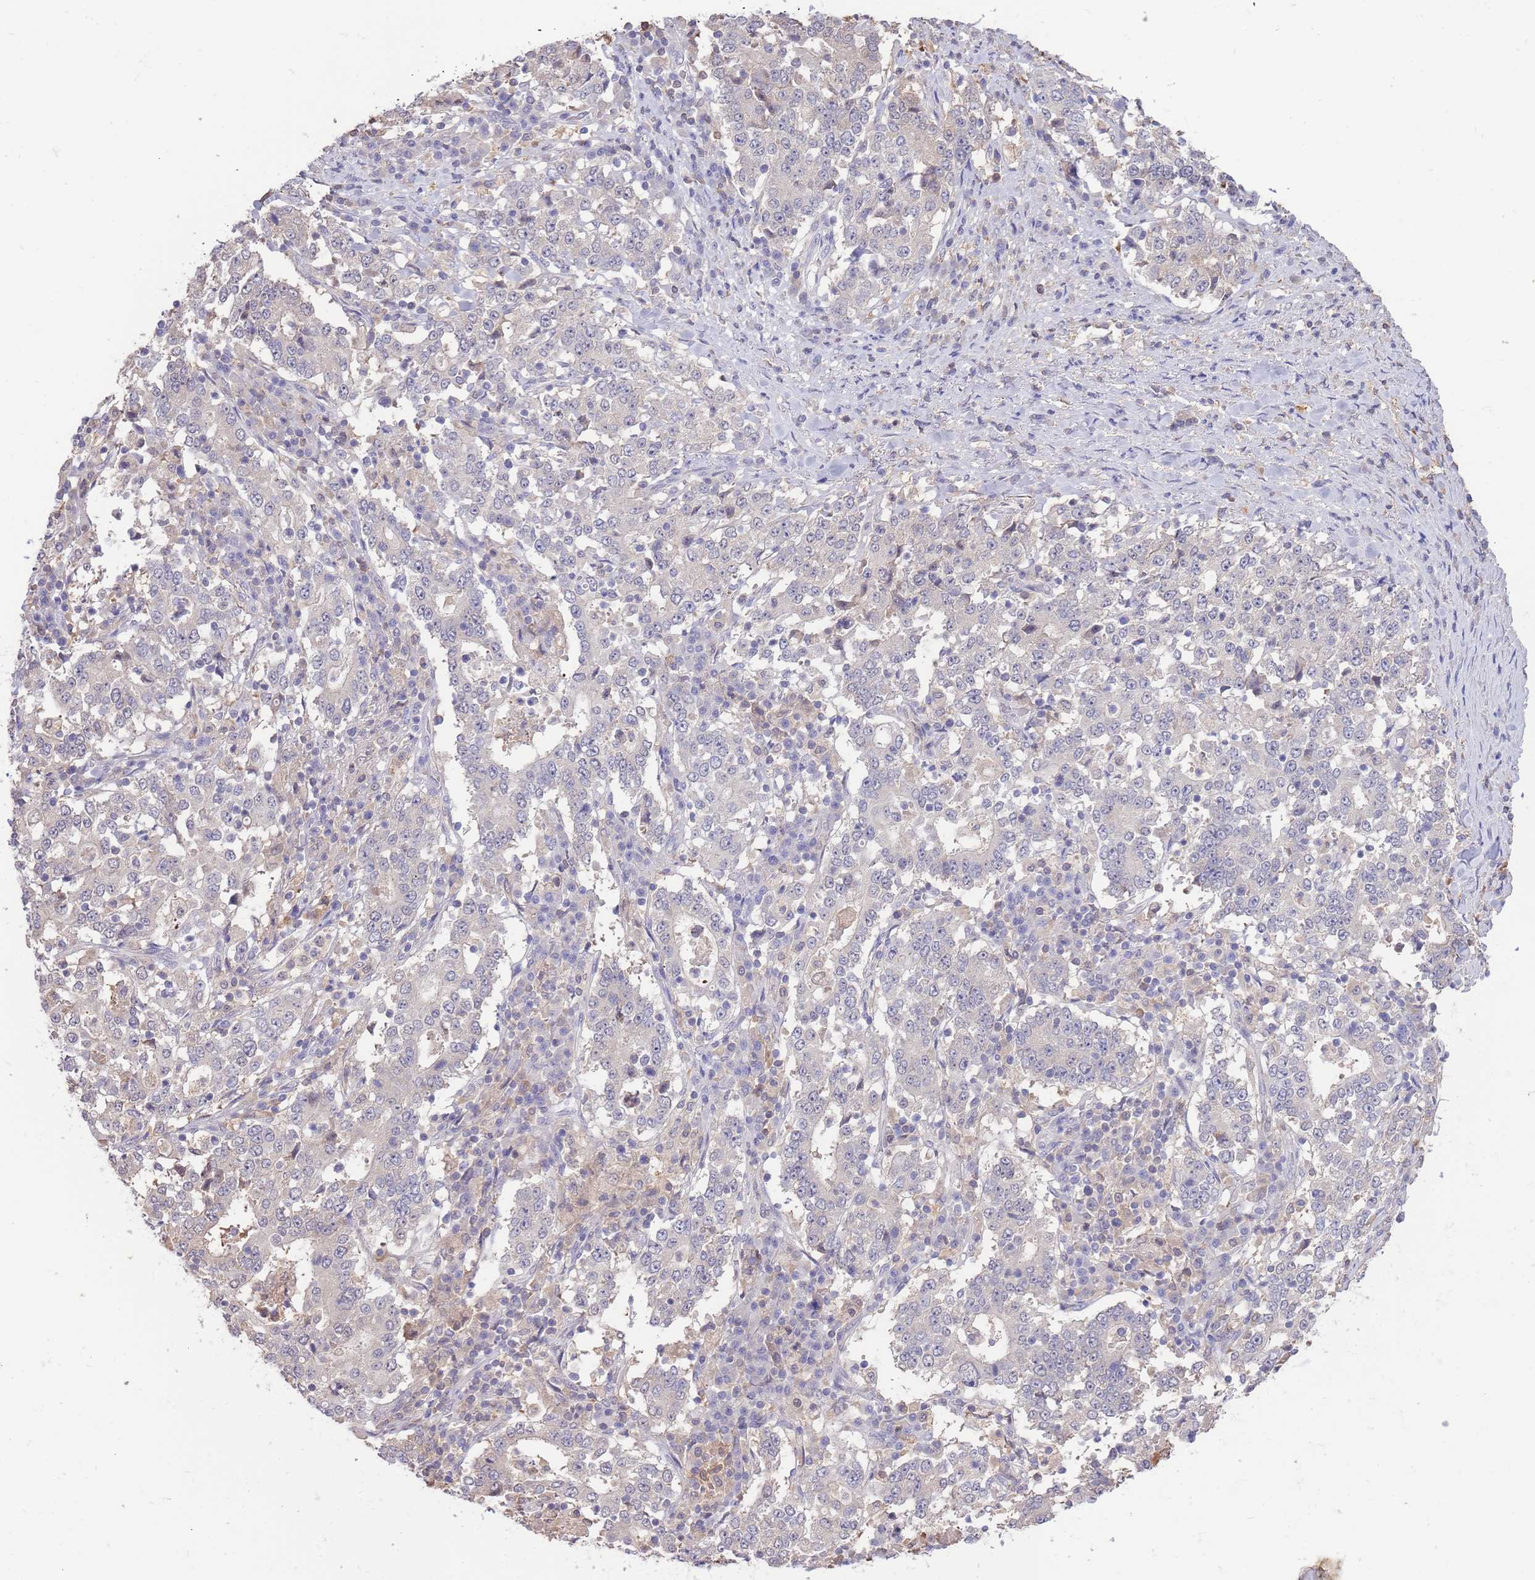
{"staining": {"intensity": "negative", "quantity": "none", "location": "none"}, "tissue": "stomach cancer", "cell_type": "Tumor cells", "image_type": "cancer", "snomed": [{"axis": "morphology", "description": "Adenocarcinoma, NOS"}, {"axis": "topography", "description": "Stomach"}], "caption": "The immunohistochemistry histopathology image has no significant staining in tumor cells of adenocarcinoma (stomach) tissue.", "gene": "AP5S1", "patient": {"sex": "male", "age": 59}}